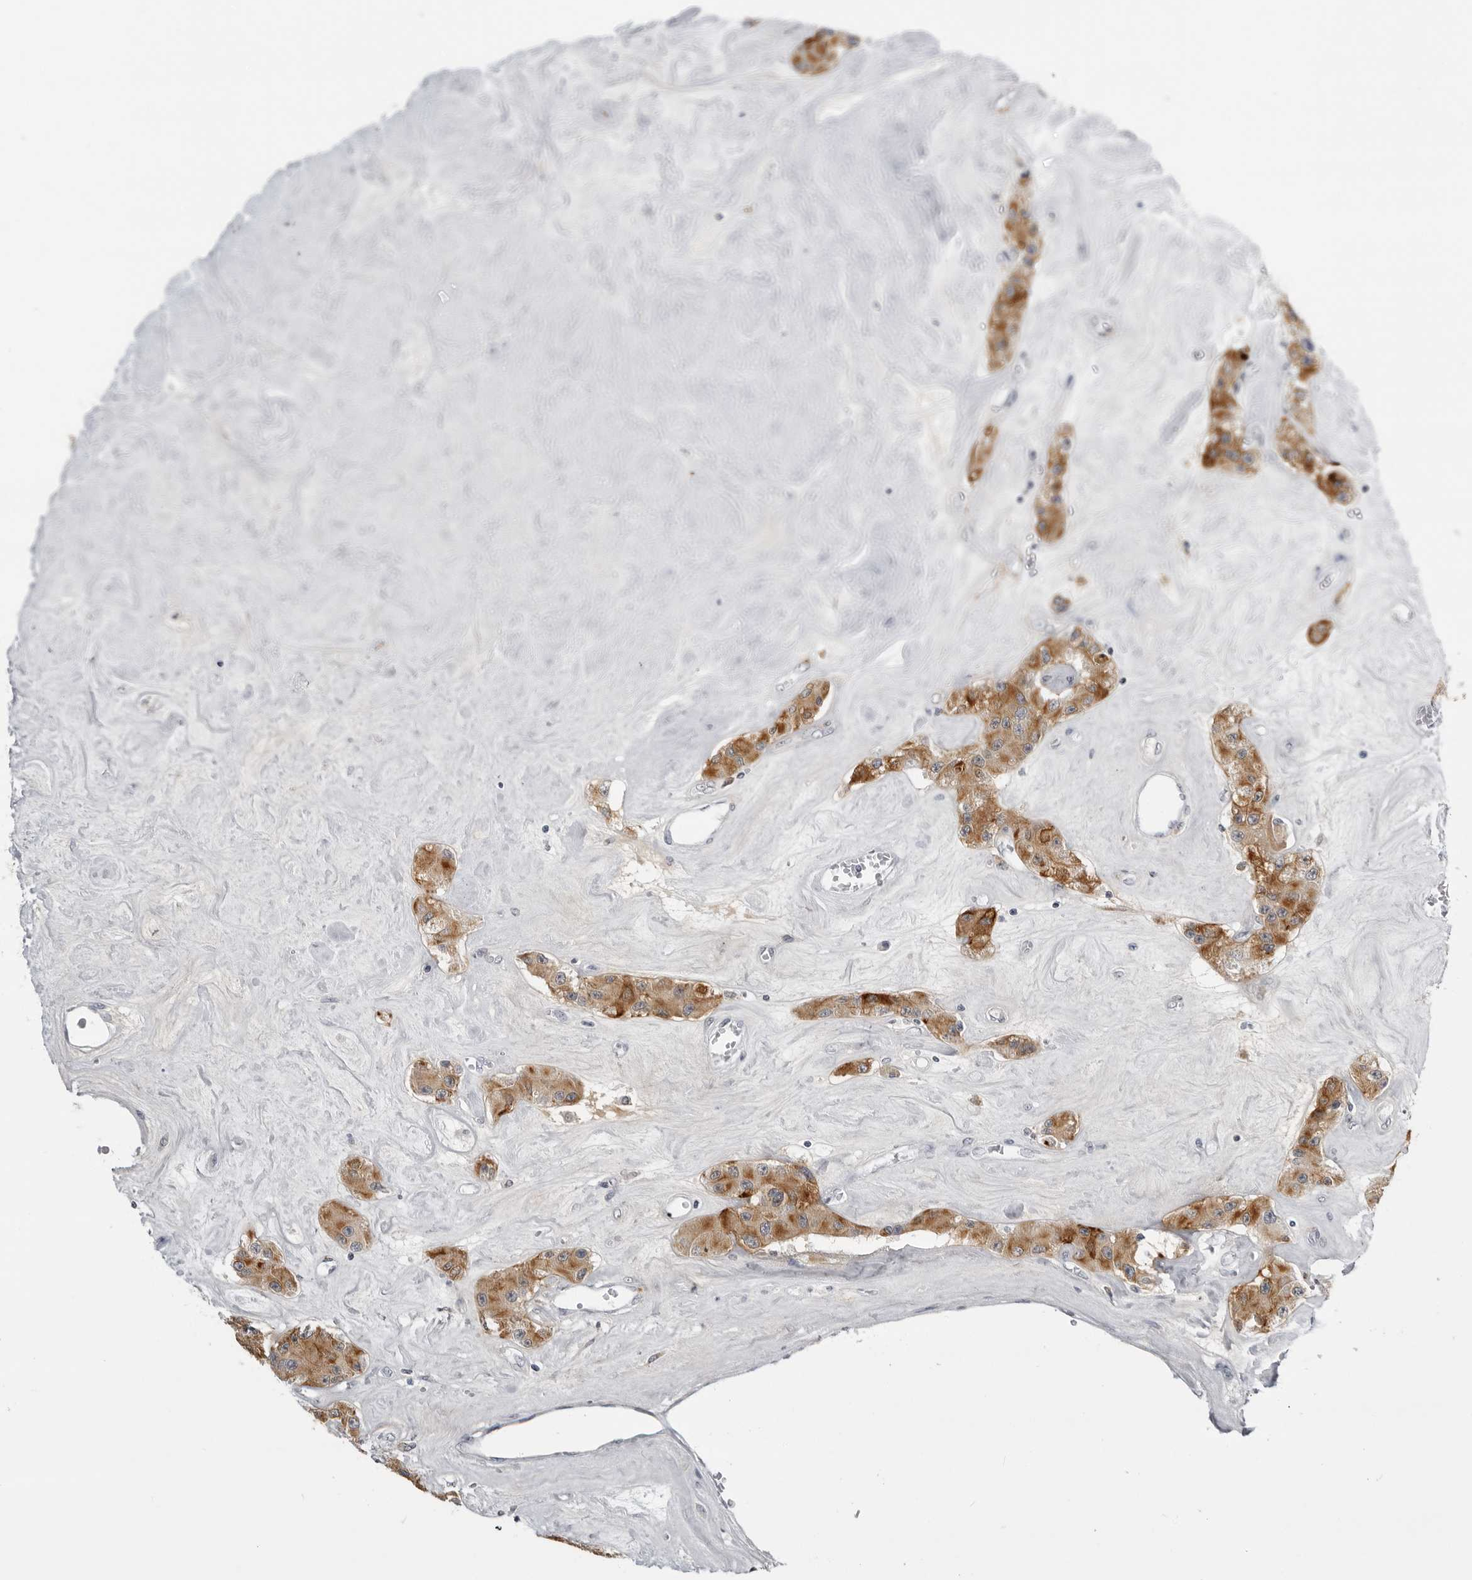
{"staining": {"intensity": "moderate", "quantity": ">75%", "location": "cytoplasmic/membranous"}, "tissue": "carcinoid", "cell_type": "Tumor cells", "image_type": "cancer", "snomed": [{"axis": "morphology", "description": "Carcinoid, malignant, NOS"}, {"axis": "topography", "description": "Pancreas"}], "caption": "Immunohistochemical staining of human carcinoid shows moderate cytoplasmic/membranous protein expression in about >75% of tumor cells.", "gene": "SERPINF2", "patient": {"sex": "male", "age": 41}}